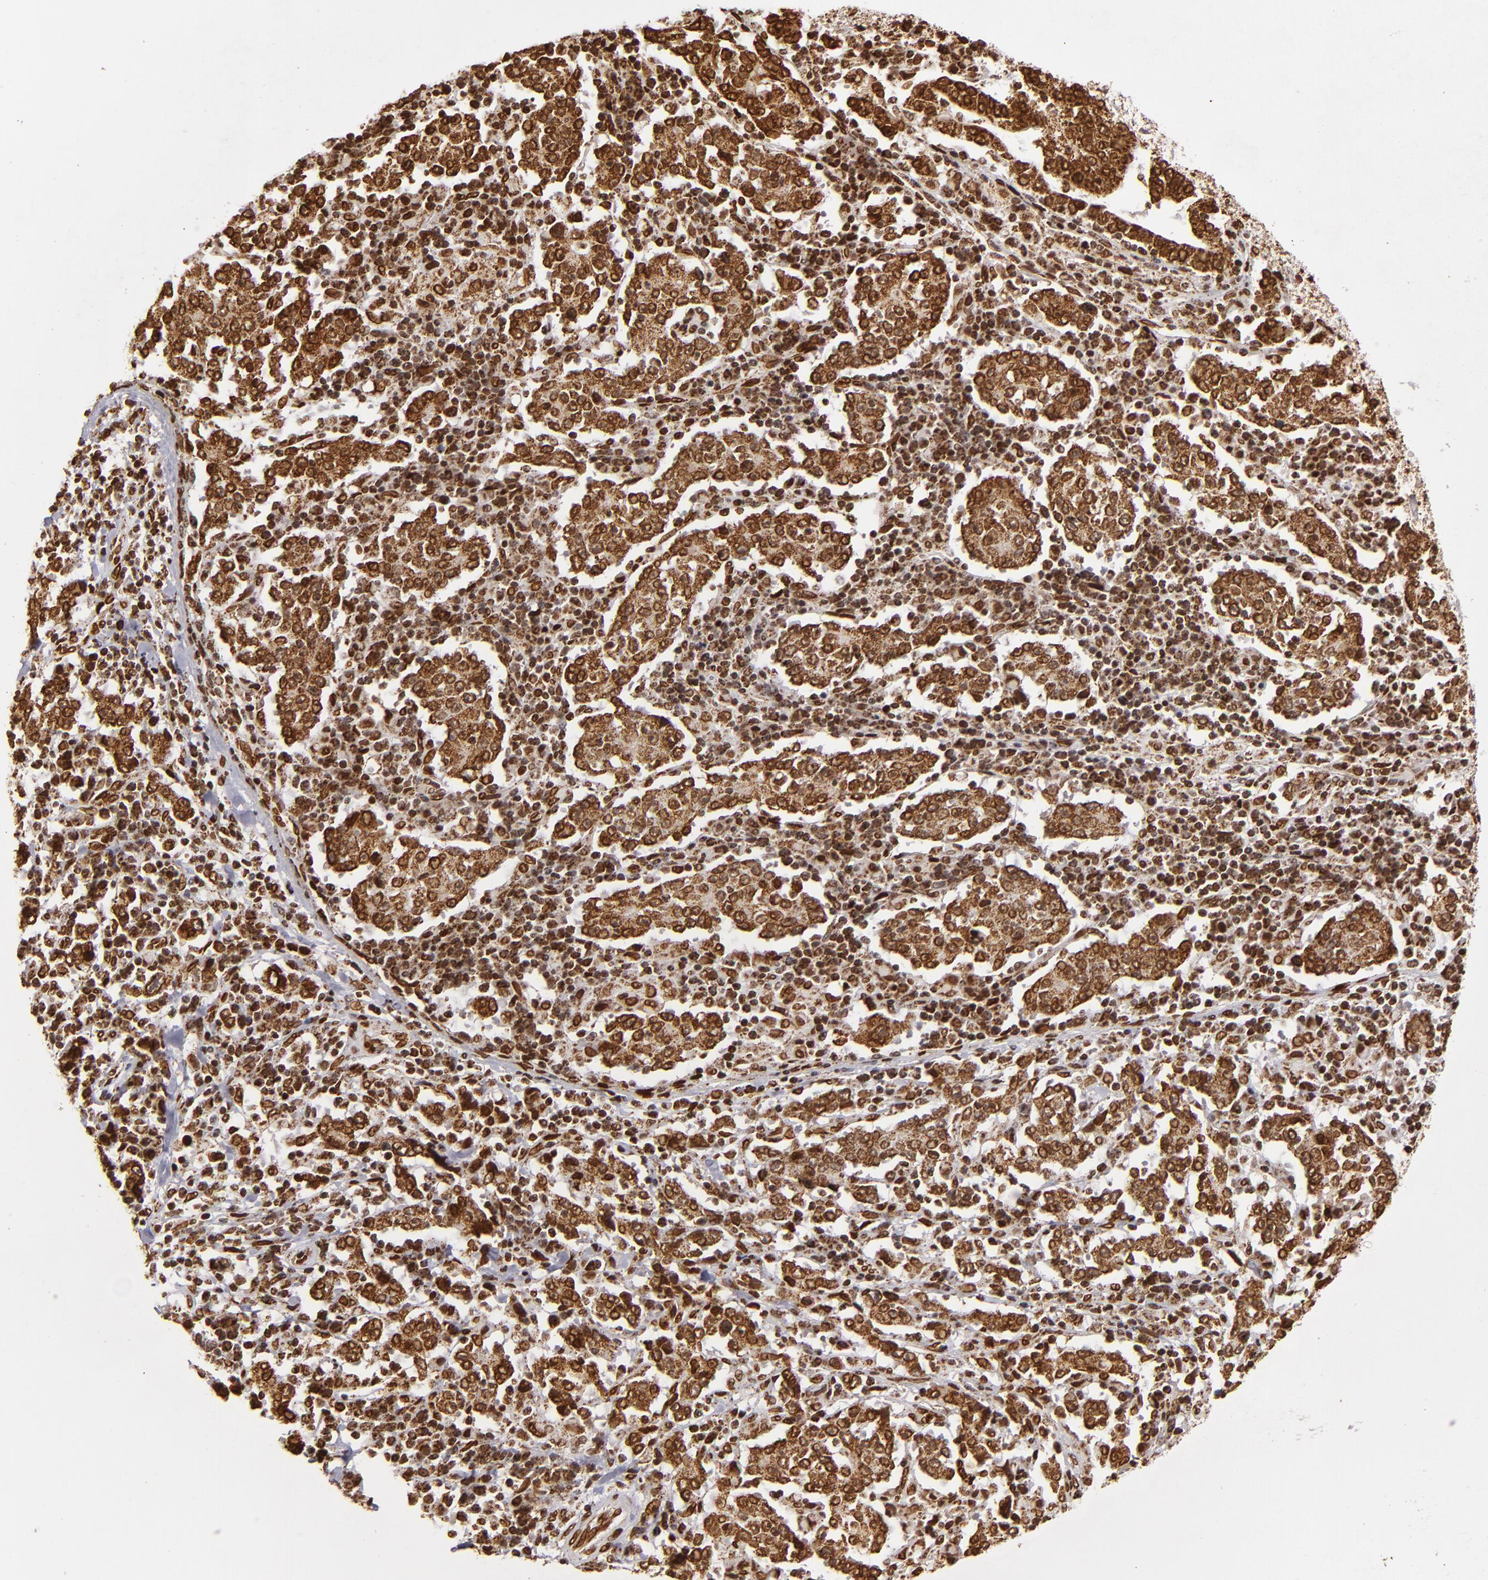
{"staining": {"intensity": "strong", "quantity": ">75%", "location": "cytoplasmic/membranous,nuclear"}, "tissue": "stomach cancer", "cell_type": "Tumor cells", "image_type": "cancer", "snomed": [{"axis": "morphology", "description": "Normal tissue, NOS"}, {"axis": "morphology", "description": "Adenocarcinoma, NOS"}, {"axis": "topography", "description": "Stomach, upper"}, {"axis": "topography", "description": "Stomach"}], "caption": "A brown stain highlights strong cytoplasmic/membranous and nuclear staining of a protein in stomach cancer tumor cells.", "gene": "CUL3", "patient": {"sex": "male", "age": 59}}